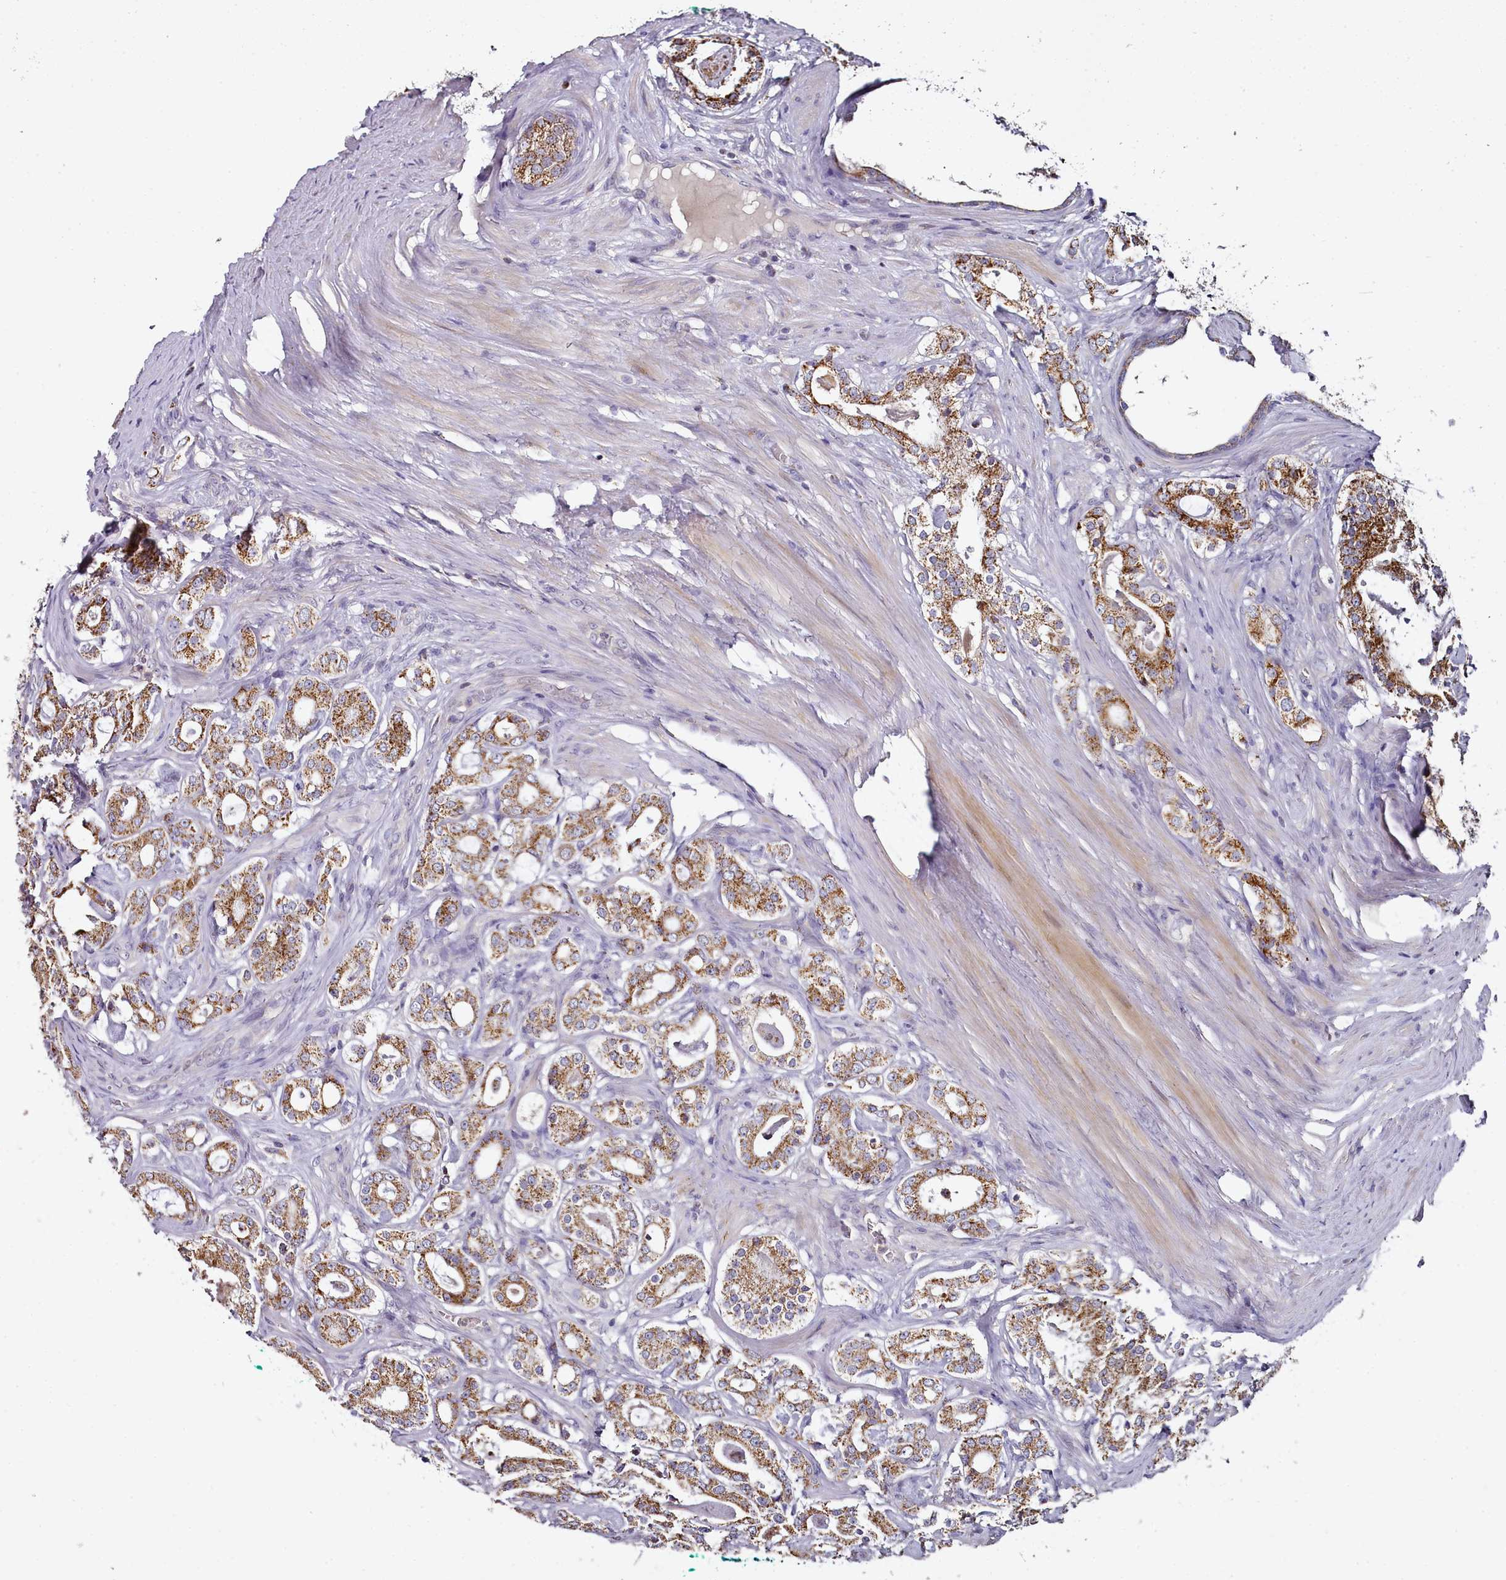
{"staining": {"intensity": "strong", "quantity": ">75%", "location": "cytoplasmic/membranous"}, "tissue": "prostate cancer", "cell_type": "Tumor cells", "image_type": "cancer", "snomed": [{"axis": "morphology", "description": "Adenocarcinoma, High grade"}, {"axis": "topography", "description": "Prostate"}], "caption": "A photomicrograph of prostate cancer stained for a protein demonstrates strong cytoplasmic/membranous brown staining in tumor cells.", "gene": "ACSS1", "patient": {"sex": "male", "age": 63}}